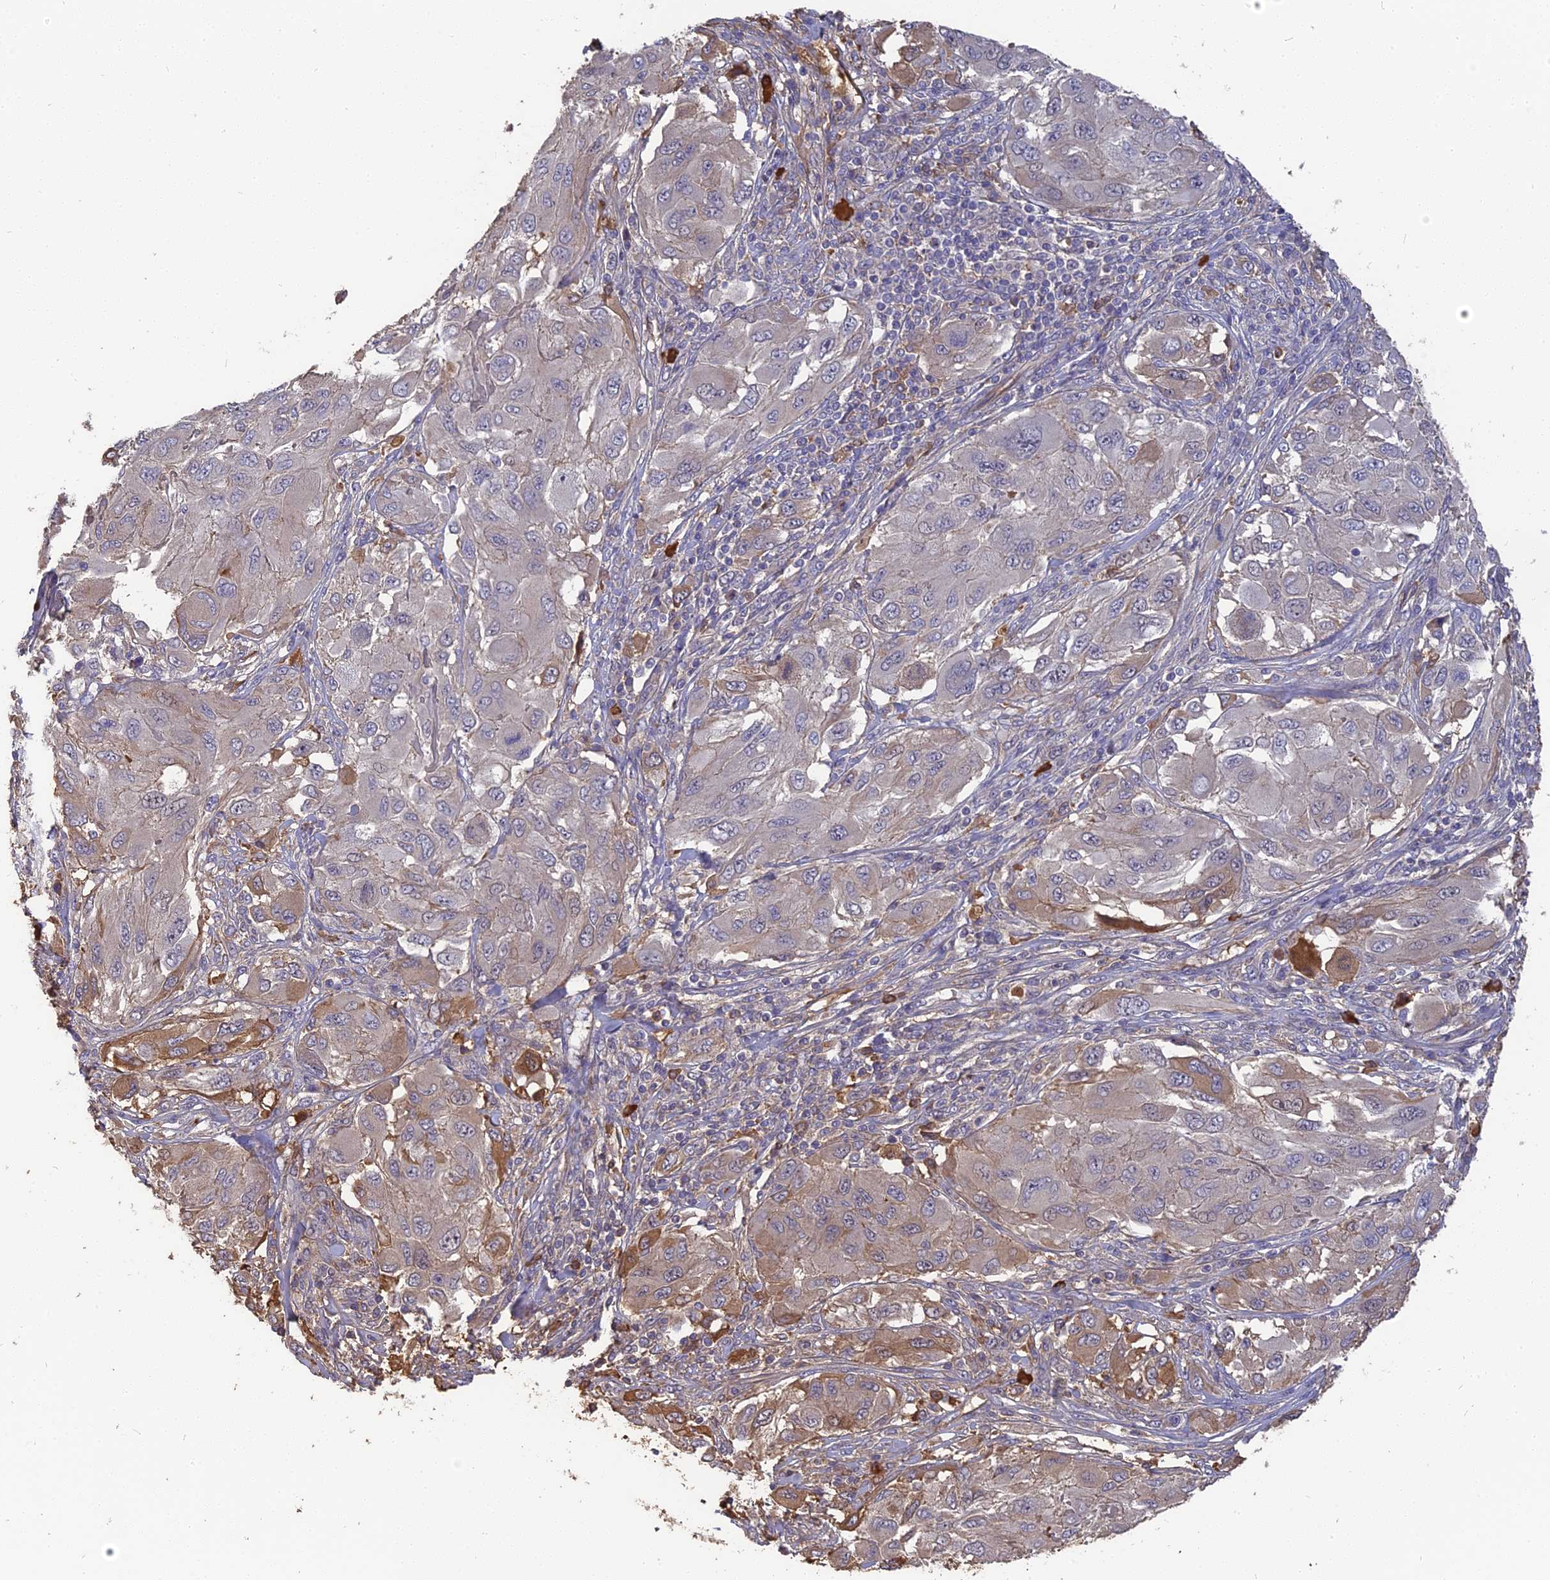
{"staining": {"intensity": "moderate", "quantity": "<25%", "location": "cytoplasmic/membranous"}, "tissue": "melanoma", "cell_type": "Tumor cells", "image_type": "cancer", "snomed": [{"axis": "morphology", "description": "Malignant melanoma, NOS"}, {"axis": "topography", "description": "Skin"}], "caption": "A brown stain labels moderate cytoplasmic/membranous expression of a protein in human melanoma tumor cells.", "gene": "ERMAP", "patient": {"sex": "female", "age": 91}}